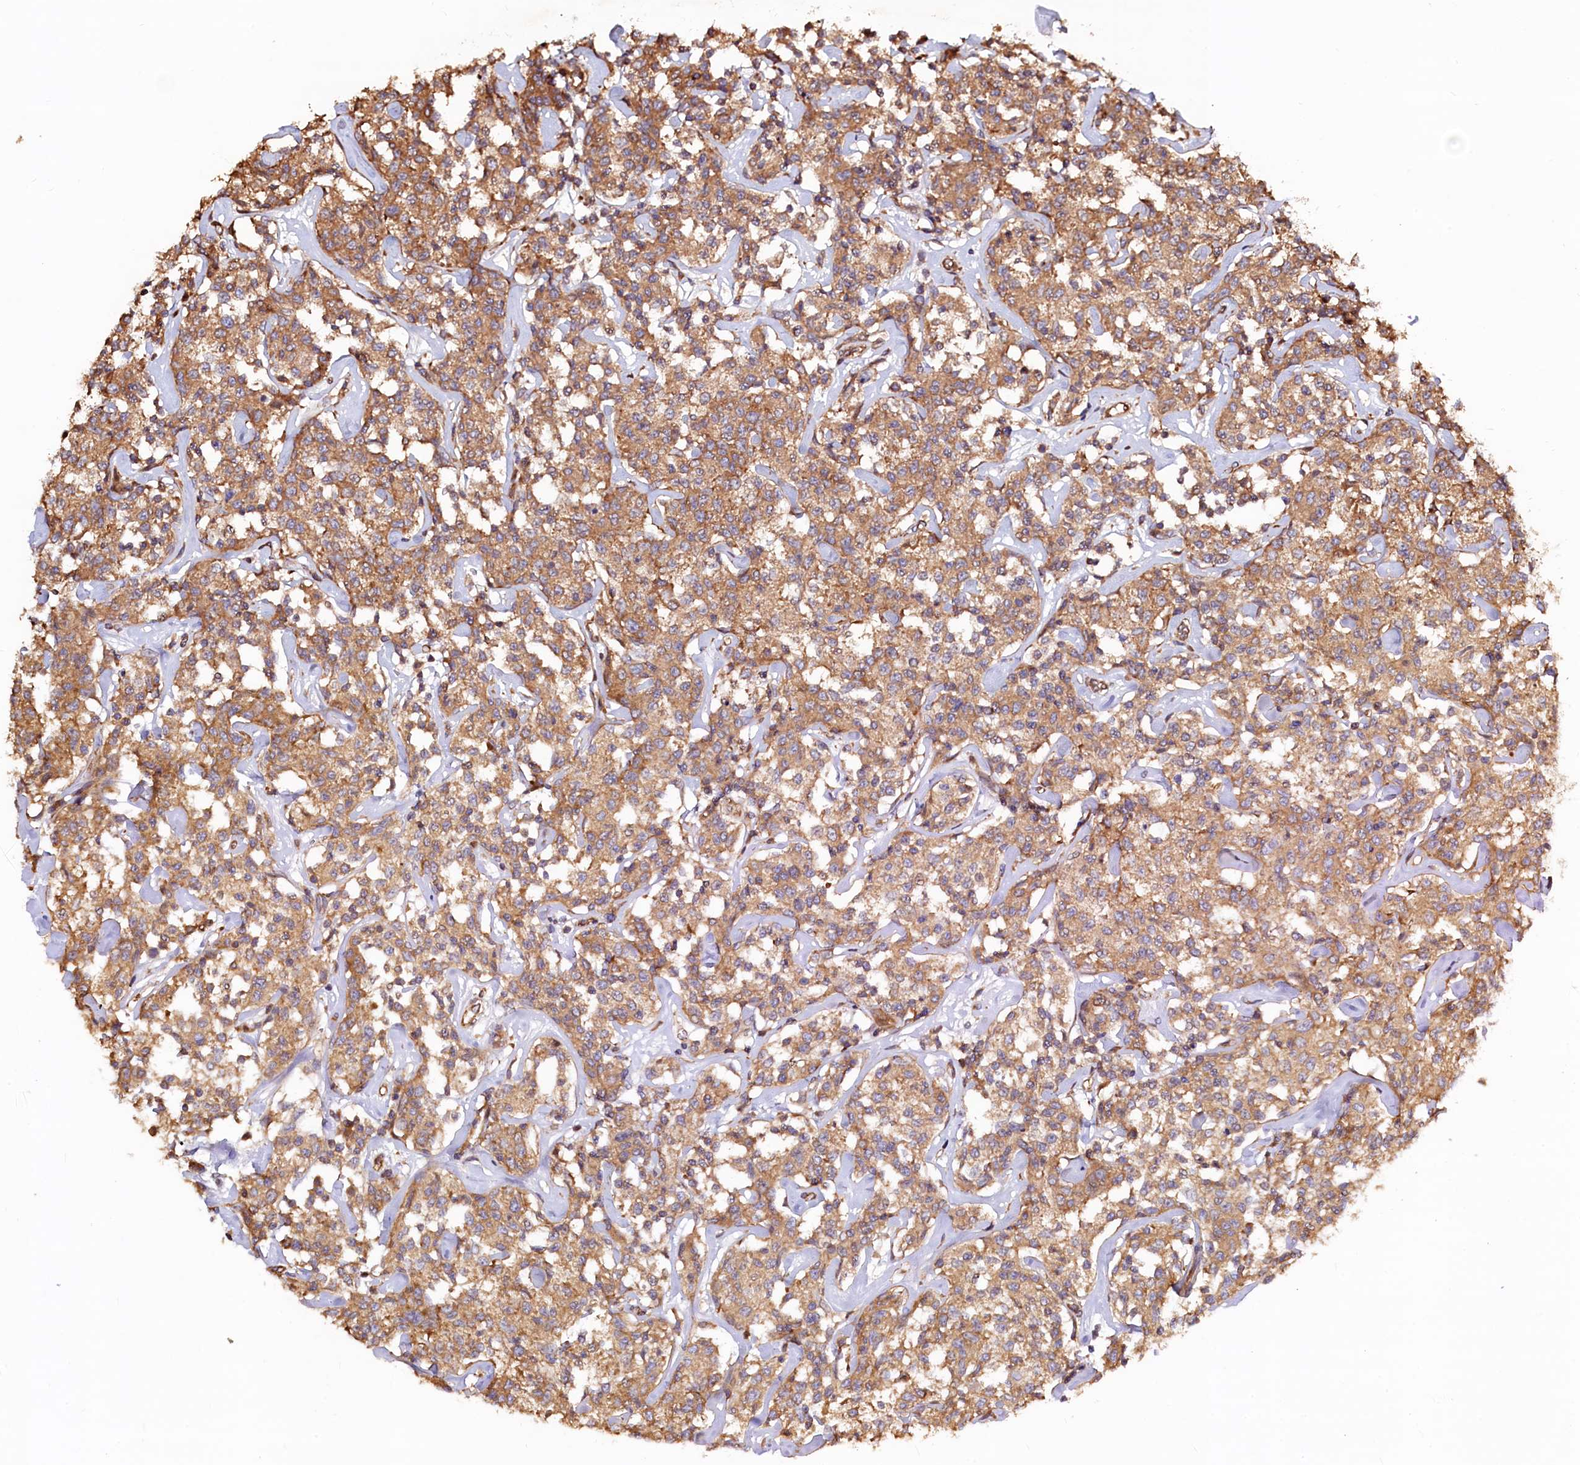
{"staining": {"intensity": "moderate", "quantity": ">75%", "location": "cytoplasmic/membranous"}, "tissue": "lymphoma", "cell_type": "Tumor cells", "image_type": "cancer", "snomed": [{"axis": "morphology", "description": "Malignant lymphoma, non-Hodgkin's type, Low grade"}, {"axis": "topography", "description": "Small intestine"}], "caption": "This photomicrograph shows malignant lymphoma, non-Hodgkin's type (low-grade) stained with immunohistochemistry (IHC) to label a protein in brown. The cytoplasmic/membranous of tumor cells show moderate positivity for the protein. Nuclei are counter-stained blue.", "gene": "KLHDC4", "patient": {"sex": "female", "age": 59}}